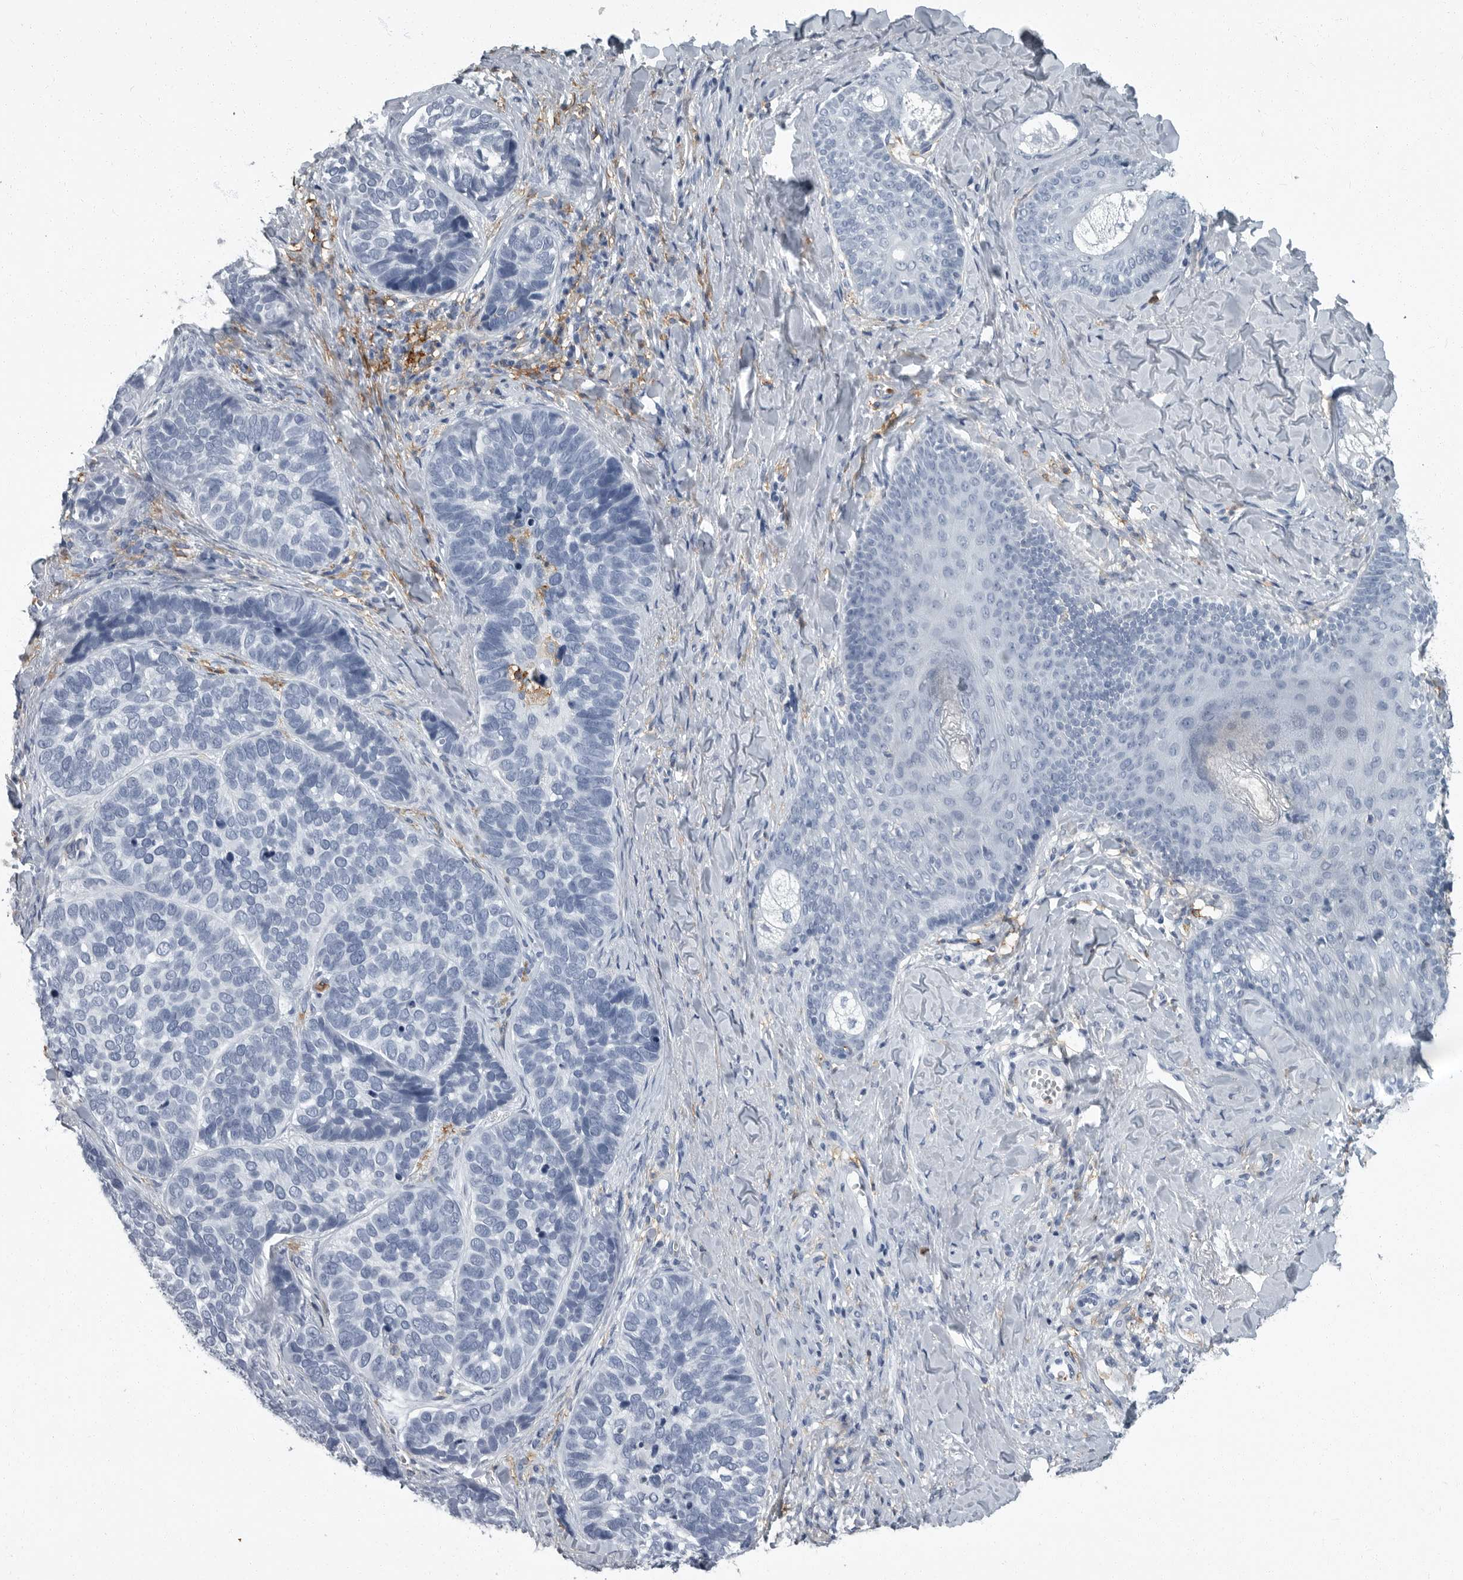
{"staining": {"intensity": "negative", "quantity": "none", "location": "none"}, "tissue": "skin cancer", "cell_type": "Tumor cells", "image_type": "cancer", "snomed": [{"axis": "morphology", "description": "Basal cell carcinoma"}, {"axis": "topography", "description": "Skin"}], "caption": "DAB (3,3'-diaminobenzidine) immunohistochemical staining of skin cancer demonstrates no significant expression in tumor cells.", "gene": "FCER1G", "patient": {"sex": "male", "age": 62}}